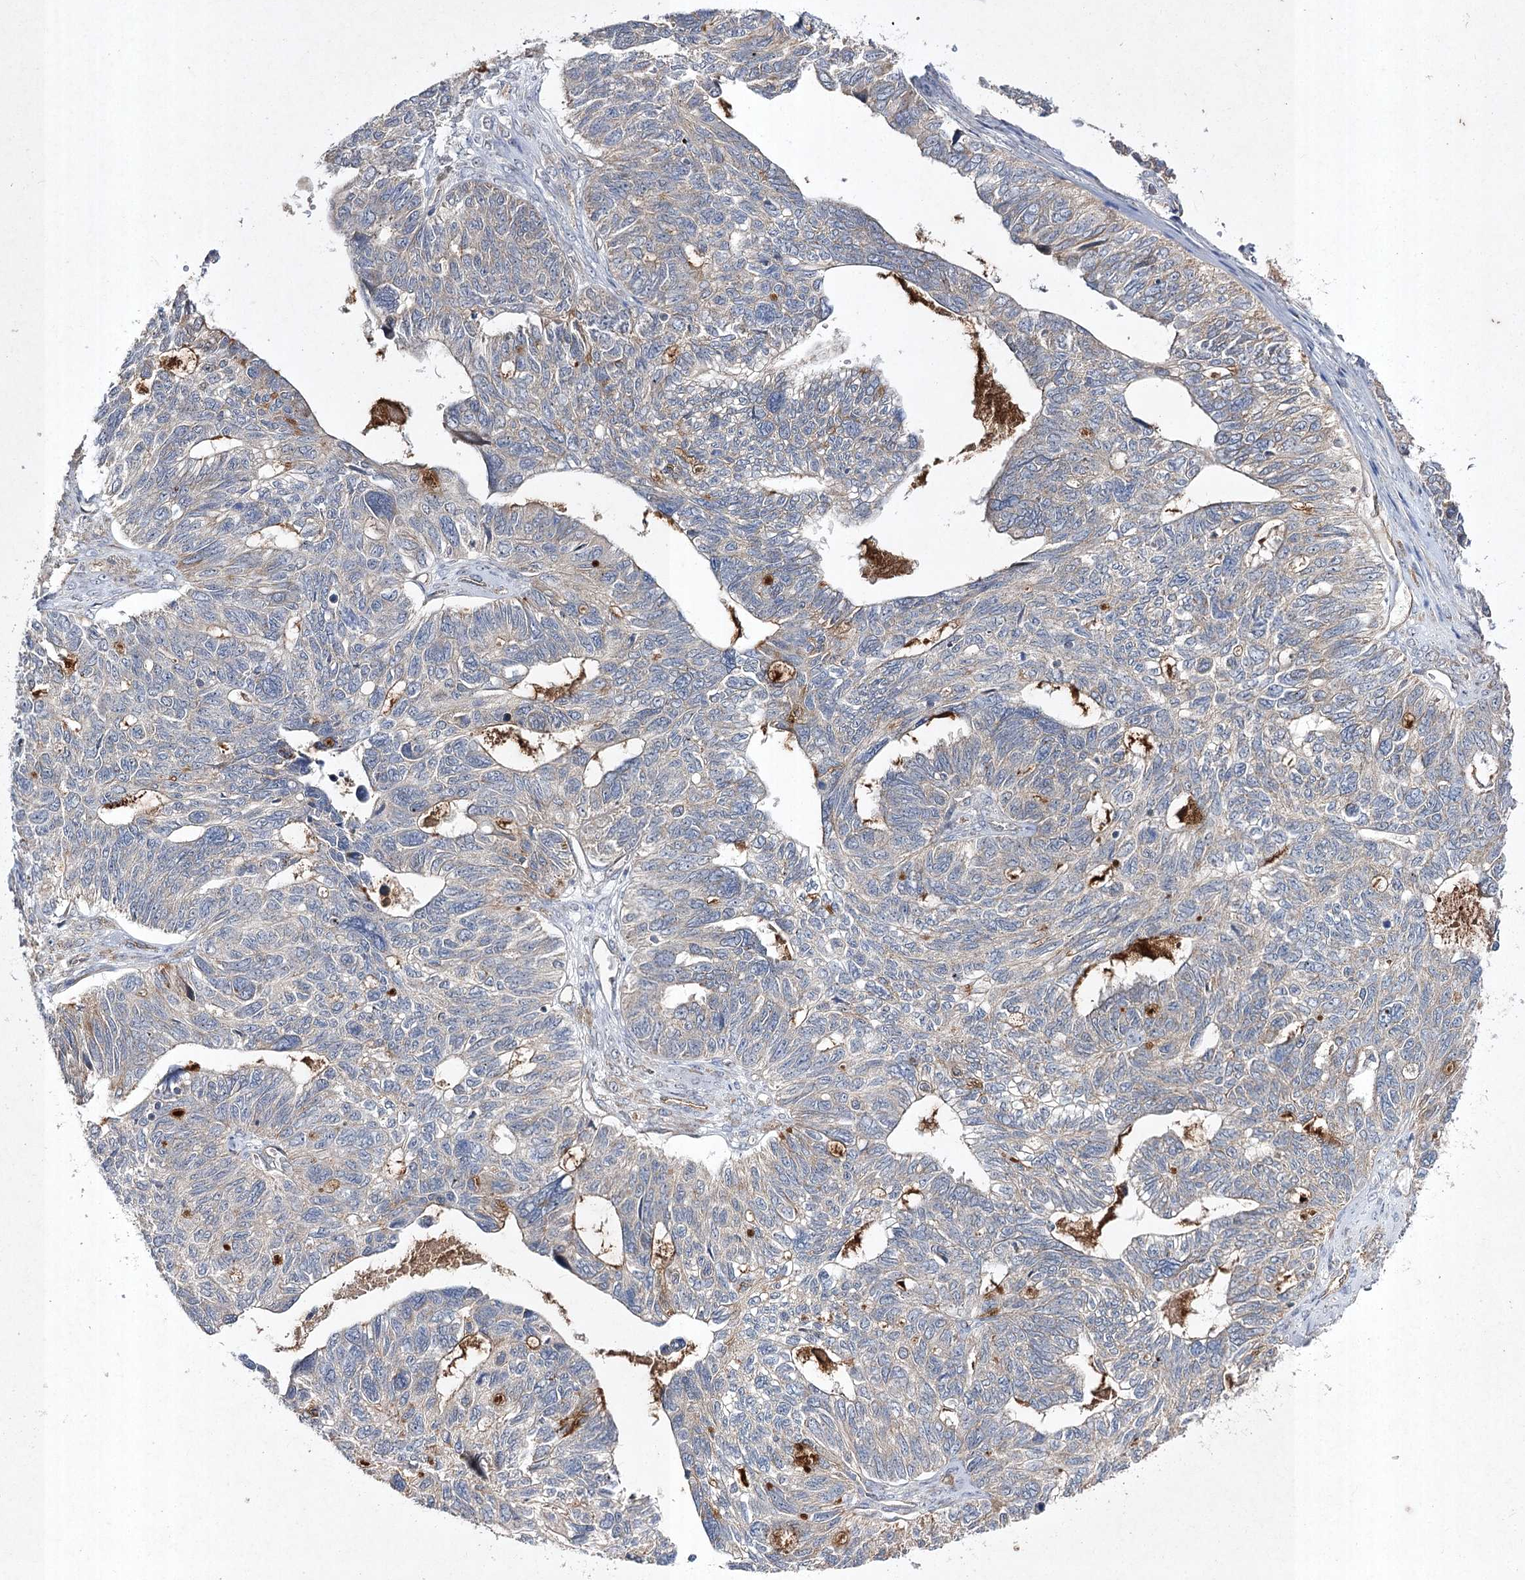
{"staining": {"intensity": "negative", "quantity": "none", "location": "none"}, "tissue": "ovarian cancer", "cell_type": "Tumor cells", "image_type": "cancer", "snomed": [{"axis": "morphology", "description": "Cystadenocarcinoma, serous, NOS"}, {"axis": "topography", "description": "Ovary"}], "caption": "Immunohistochemical staining of human ovarian cancer (serous cystadenocarcinoma) demonstrates no significant positivity in tumor cells.", "gene": "FANCL", "patient": {"sex": "female", "age": 79}}